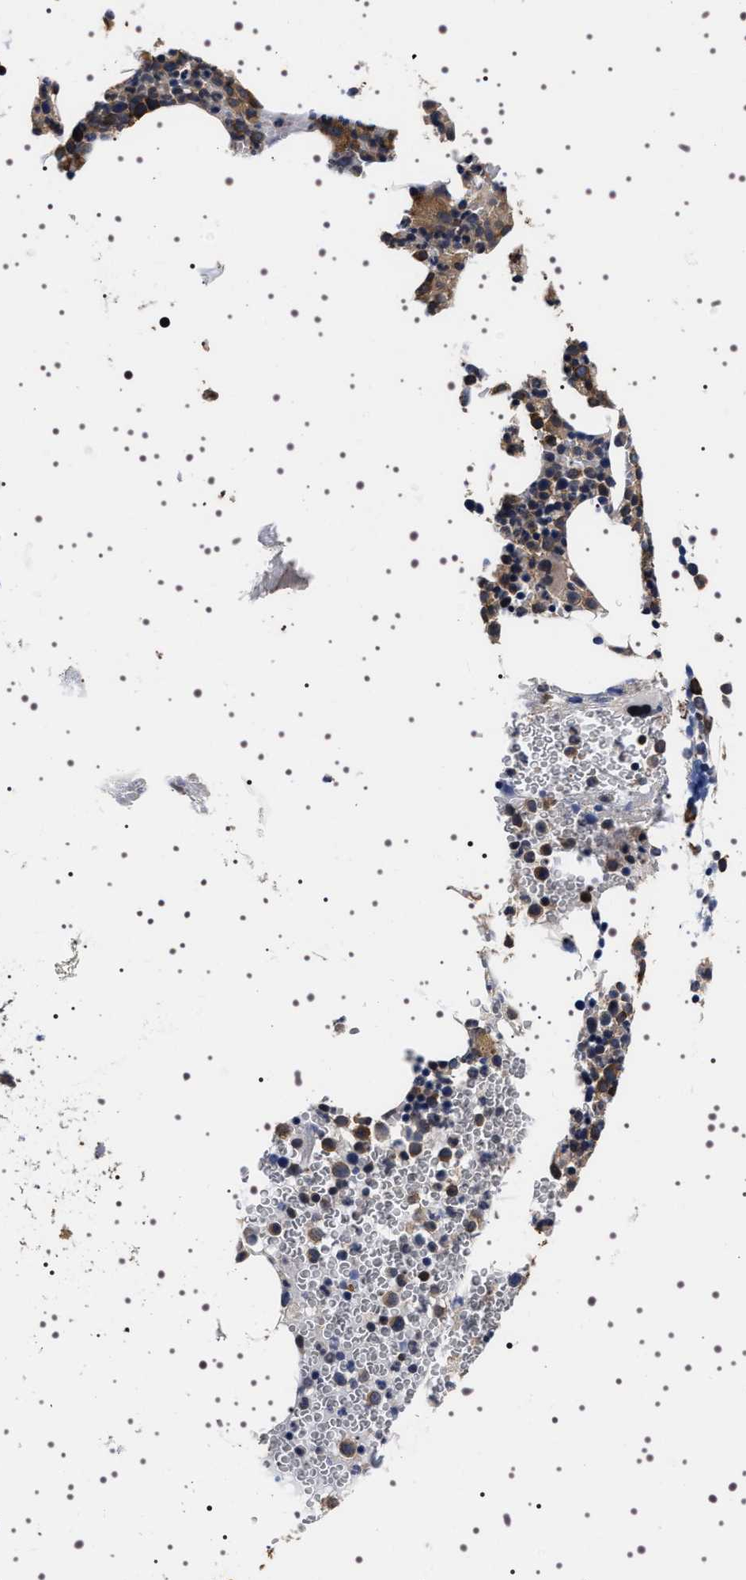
{"staining": {"intensity": "moderate", "quantity": "<25%", "location": "cytoplasmic/membranous"}, "tissue": "bone marrow", "cell_type": "Hematopoietic cells", "image_type": "normal", "snomed": [{"axis": "morphology", "description": "Normal tissue, NOS"}, {"axis": "morphology", "description": "Inflammation, NOS"}, {"axis": "topography", "description": "Bone marrow"}], "caption": "An immunohistochemistry micrograph of unremarkable tissue is shown. Protein staining in brown highlights moderate cytoplasmic/membranous positivity in bone marrow within hematopoietic cells. The protein is stained brown, and the nuclei are stained in blue (DAB IHC with brightfield microscopy, high magnification).", "gene": "DARS1", "patient": {"sex": "female", "age": 67}}